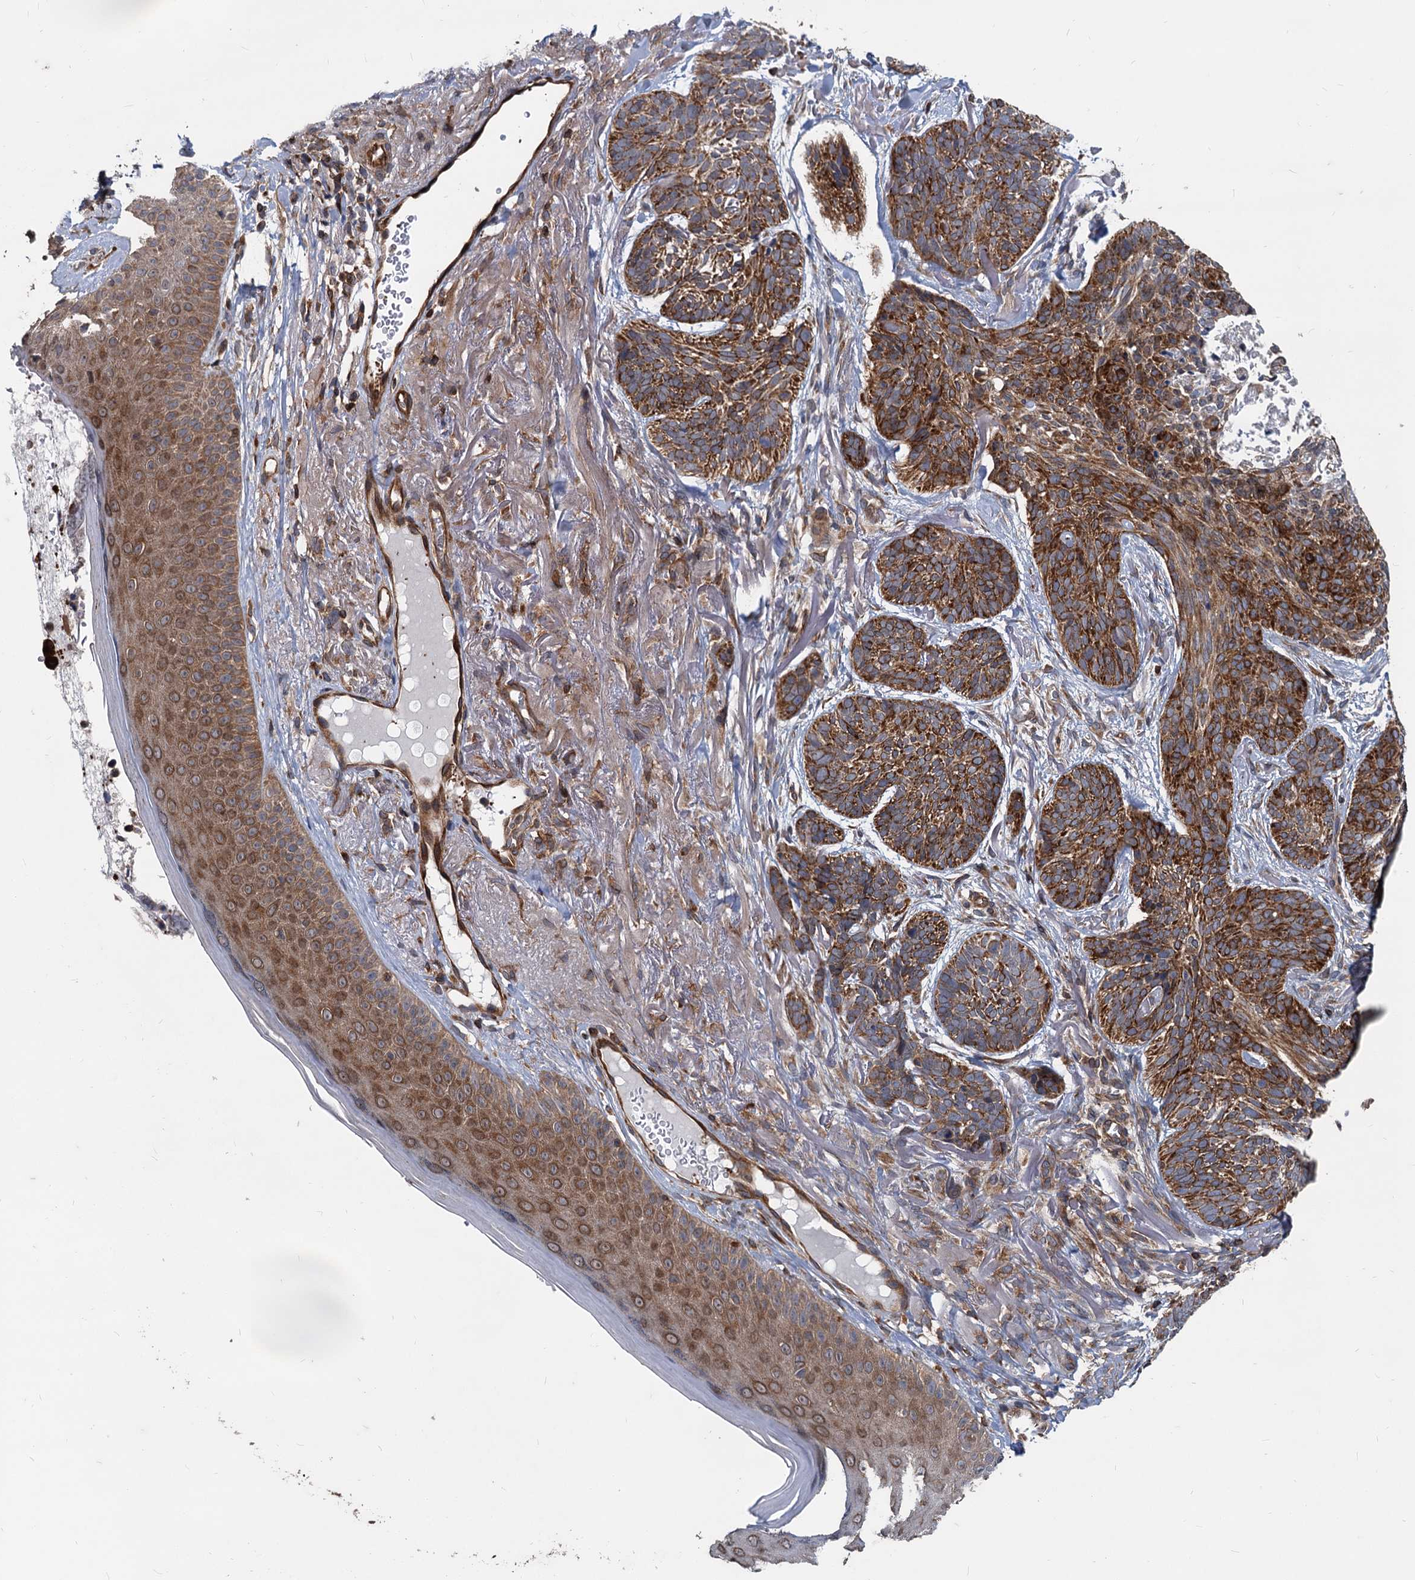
{"staining": {"intensity": "strong", "quantity": ">75%", "location": "cytoplasmic/membranous"}, "tissue": "skin cancer", "cell_type": "Tumor cells", "image_type": "cancer", "snomed": [{"axis": "morphology", "description": "Normal tissue, NOS"}, {"axis": "morphology", "description": "Basal cell carcinoma"}, {"axis": "topography", "description": "Skin"}], "caption": "The immunohistochemical stain shows strong cytoplasmic/membranous expression in tumor cells of skin cancer tissue.", "gene": "STIM1", "patient": {"sex": "male", "age": 66}}